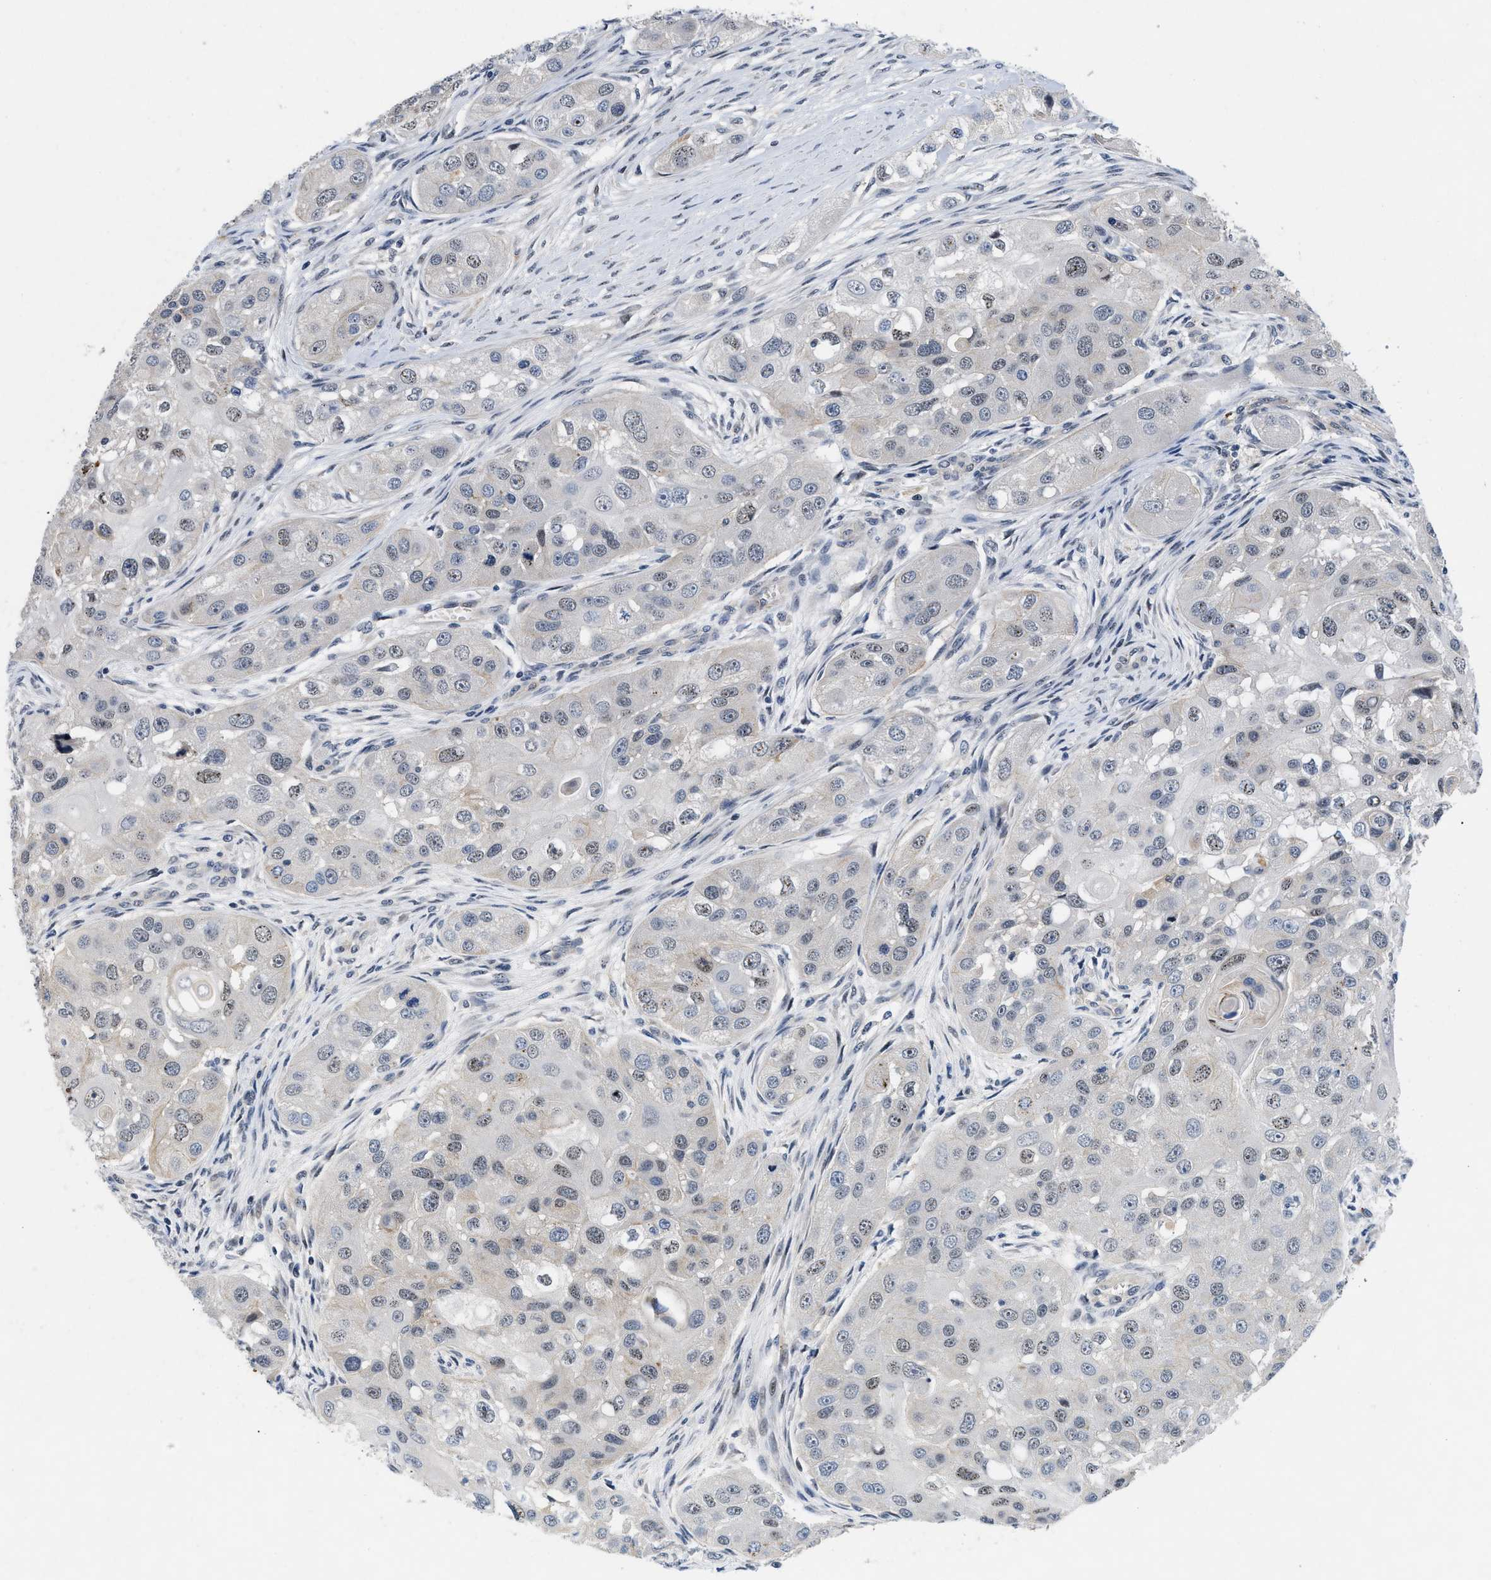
{"staining": {"intensity": "weak", "quantity": "<25%", "location": "nuclear"}, "tissue": "head and neck cancer", "cell_type": "Tumor cells", "image_type": "cancer", "snomed": [{"axis": "morphology", "description": "Normal tissue, NOS"}, {"axis": "morphology", "description": "Squamous cell carcinoma, NOS"}, {"axis": "topography", "description": "Skeletal muscle"}, {"axis": "topography", "description": "Head-Neck"}], "caption": "Tumor cells are negative for protein expression in human squamous cell carcinoma (head and neck). Brightfield microscopy of immunohistochemistry stained with DAB (3,3'-diaminobenzidine) (brown) and hematoxylin (blue), captured at high magnification.", "gene": "VIP", "patient": {"sex": "male", "age": 51}}